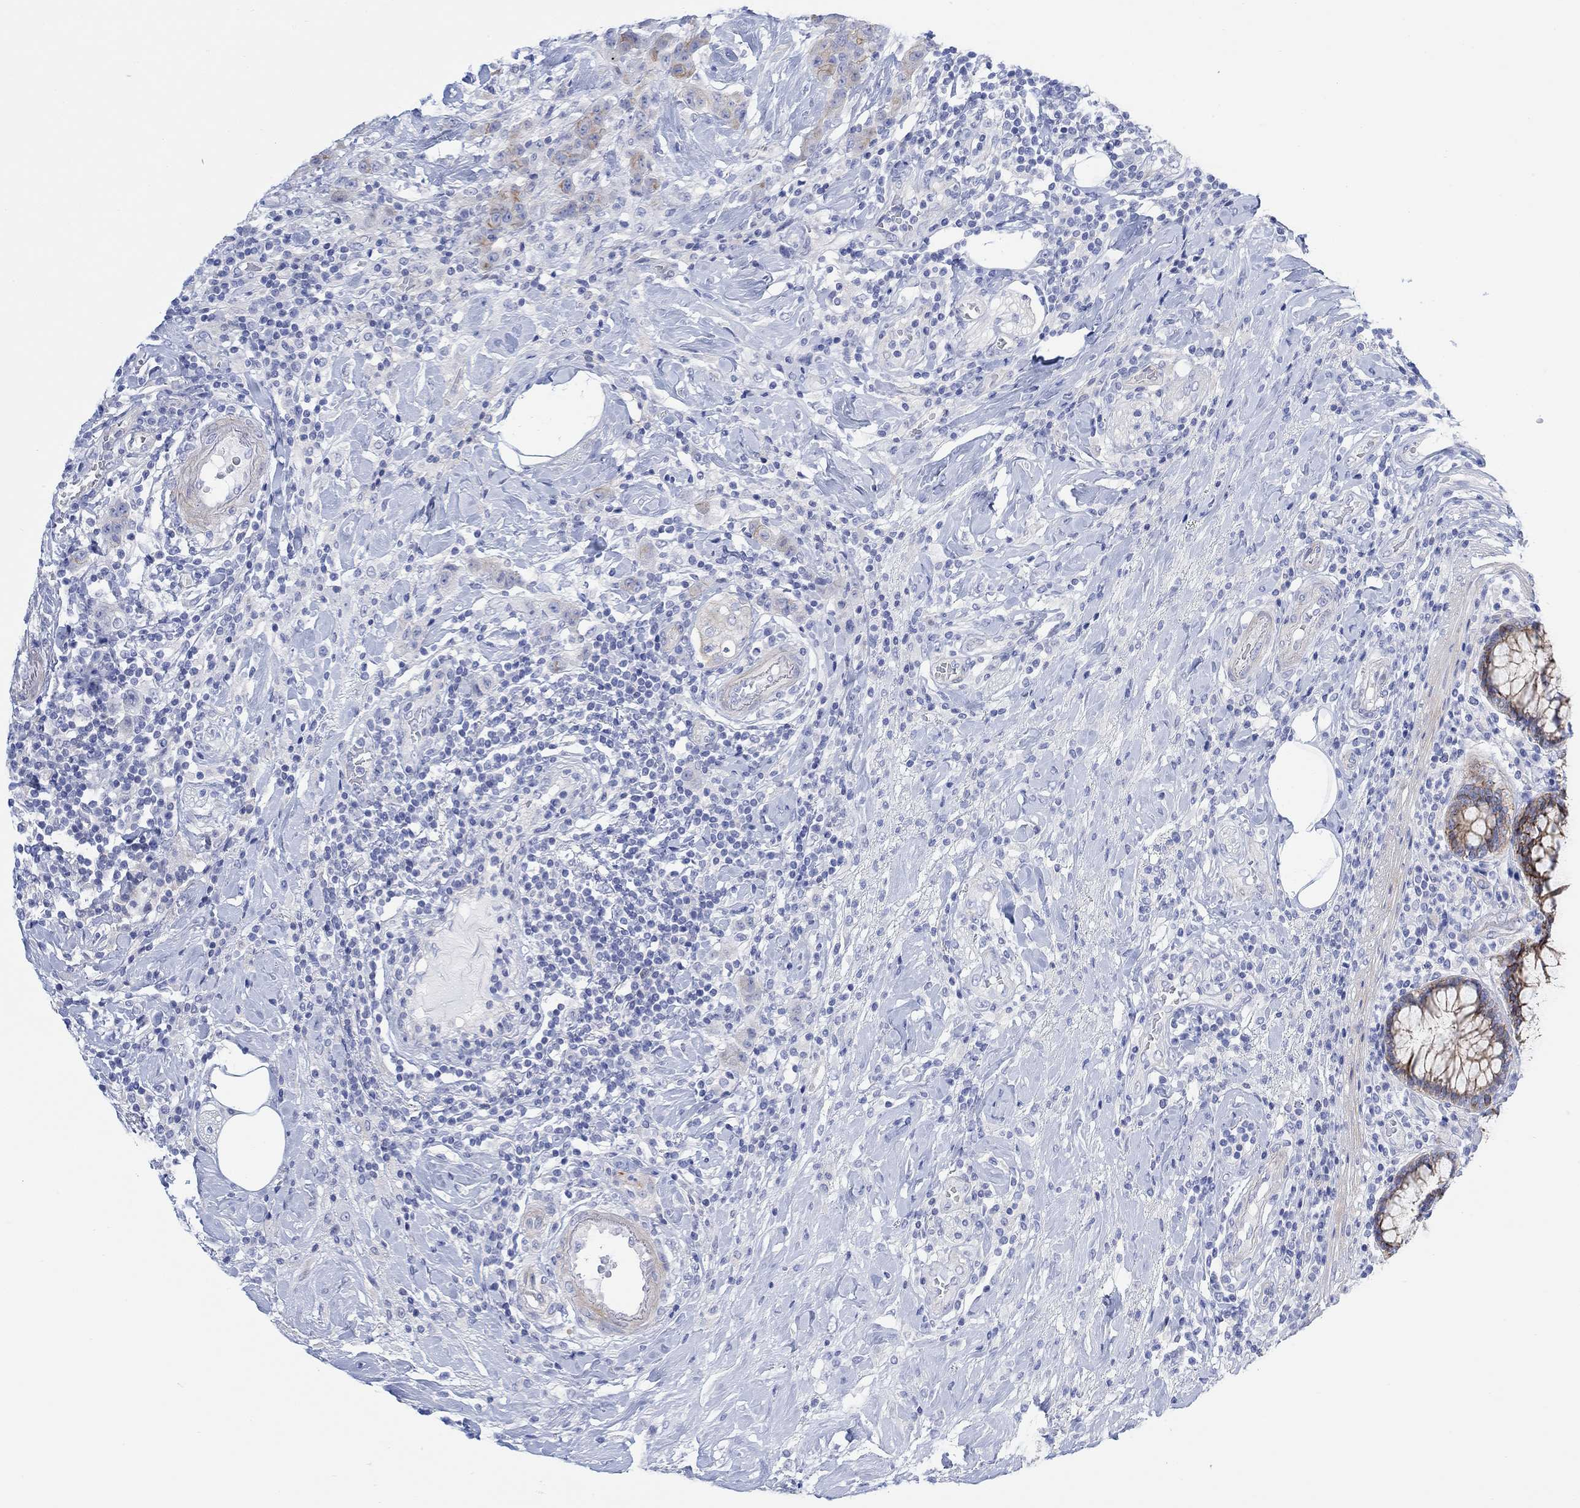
{"staining": {"intensity": "weak", "quantity": "<25%", "location": "cytoplasmic/membranous"}, "tissue": "colorectal cancer", "cell_type": "Tumor cells", "image_type": "cancer", "snomed": [{"axis": "morphology", "description": "Adenocarcinoma, NOS"}, {"axis": "topography", "description": "Colon"}], "caption": "IHC histopathology image of neoplastic tissue: adenocarcinoma (colorectal) stained with DAB shows no significant protein positivity in tumor cells.", "gene": "TLDC2", "patient": {"sex": "female", "age": 69}}